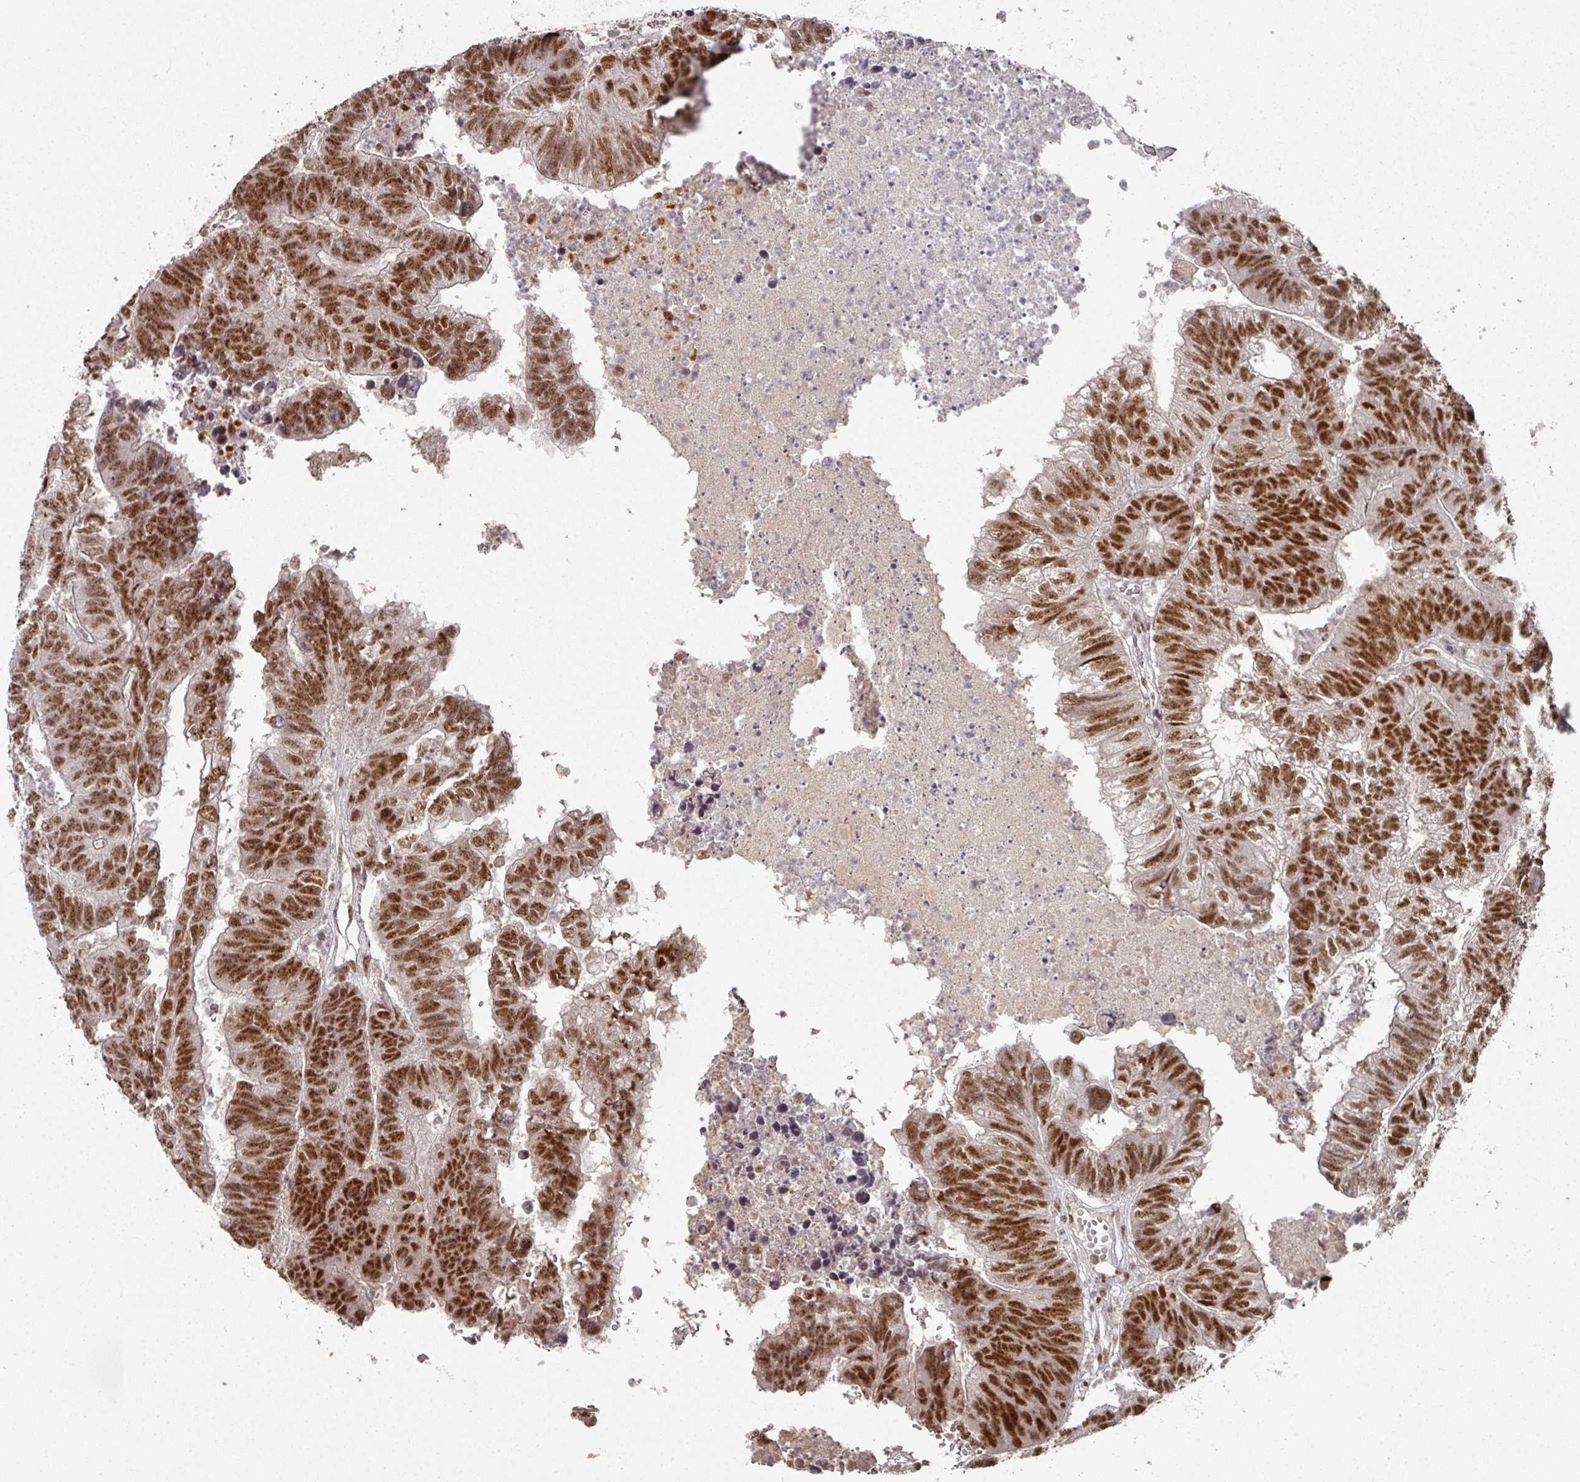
{"staining": {"intensity": "strong", "quantity": ">75%", "location": "nuclear"}, "tissue": "colorectal cancer", "cell_type": "Tumor cells", "image_type": "cancer", "snomed": [{"axis": "morphology", "description": "Adenocarcinoma, NOS"}, {"axis": "topography", "description": "Colon"}], "caption": "A photomicrograph showing strong nuclear positivity in approximately >75% of tumor cells in colorectal adenocarcinoma, as visualized by brown immunohistochemical staining.", "gene": "MEPCE", "patient": {"sex": "female", "age": 48}}